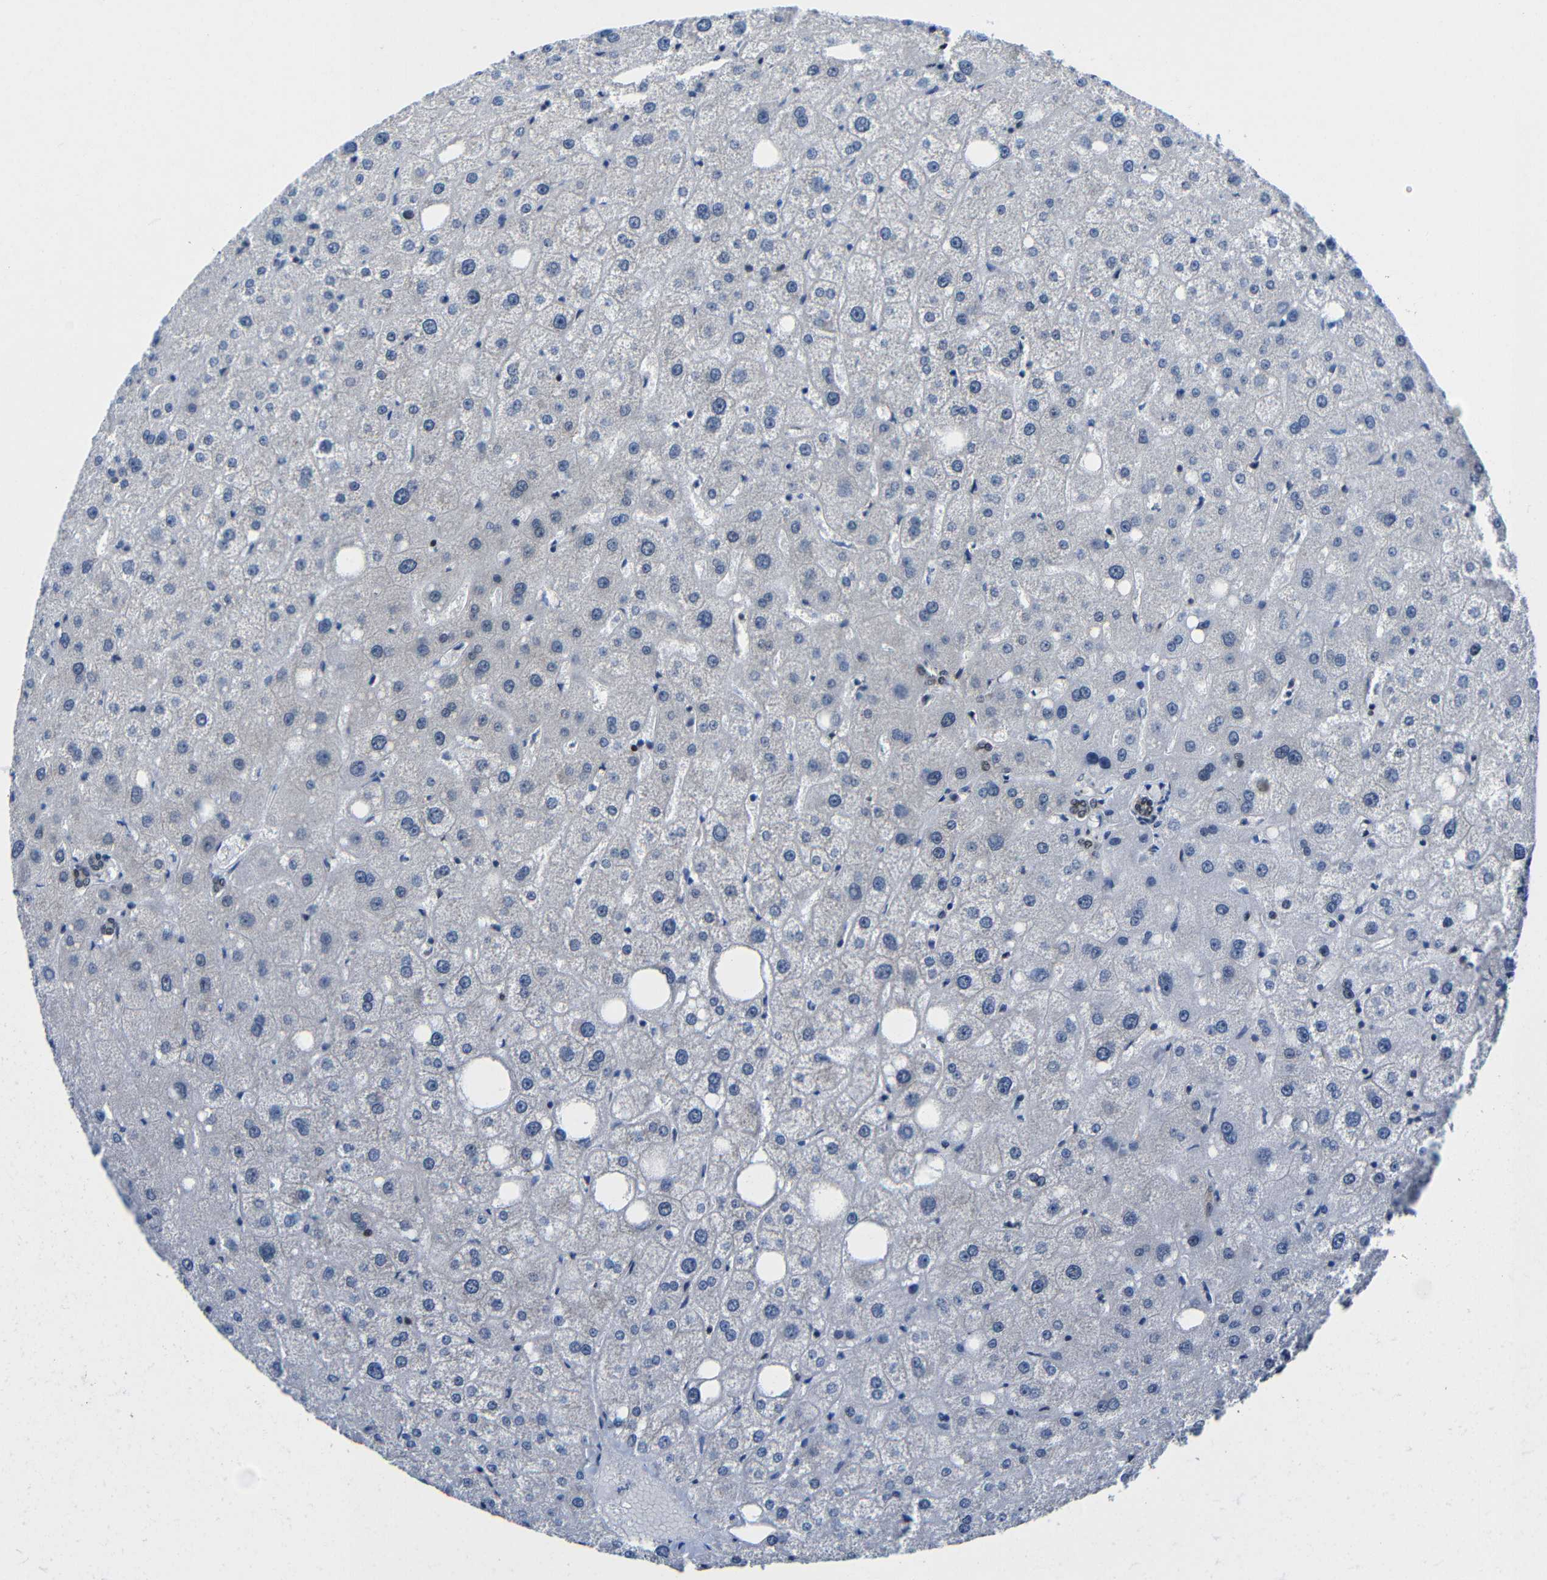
{"staining": {"intensity": "negative", "quantity": "none", "location": "none"}, "tissue": "liver", "cell_type": "Hepatocytes", "image_type": "normal", "snomed": [{"axis": "morphology", "description": "Normal tissue, NOS"}, {"axis": "topography", "description": "Liver"}], "caption": "Hepatocytes show no significant protein expression in normal liver.", "gene": "PTBP1", "patient": {"sex": "male", "age": 73}}